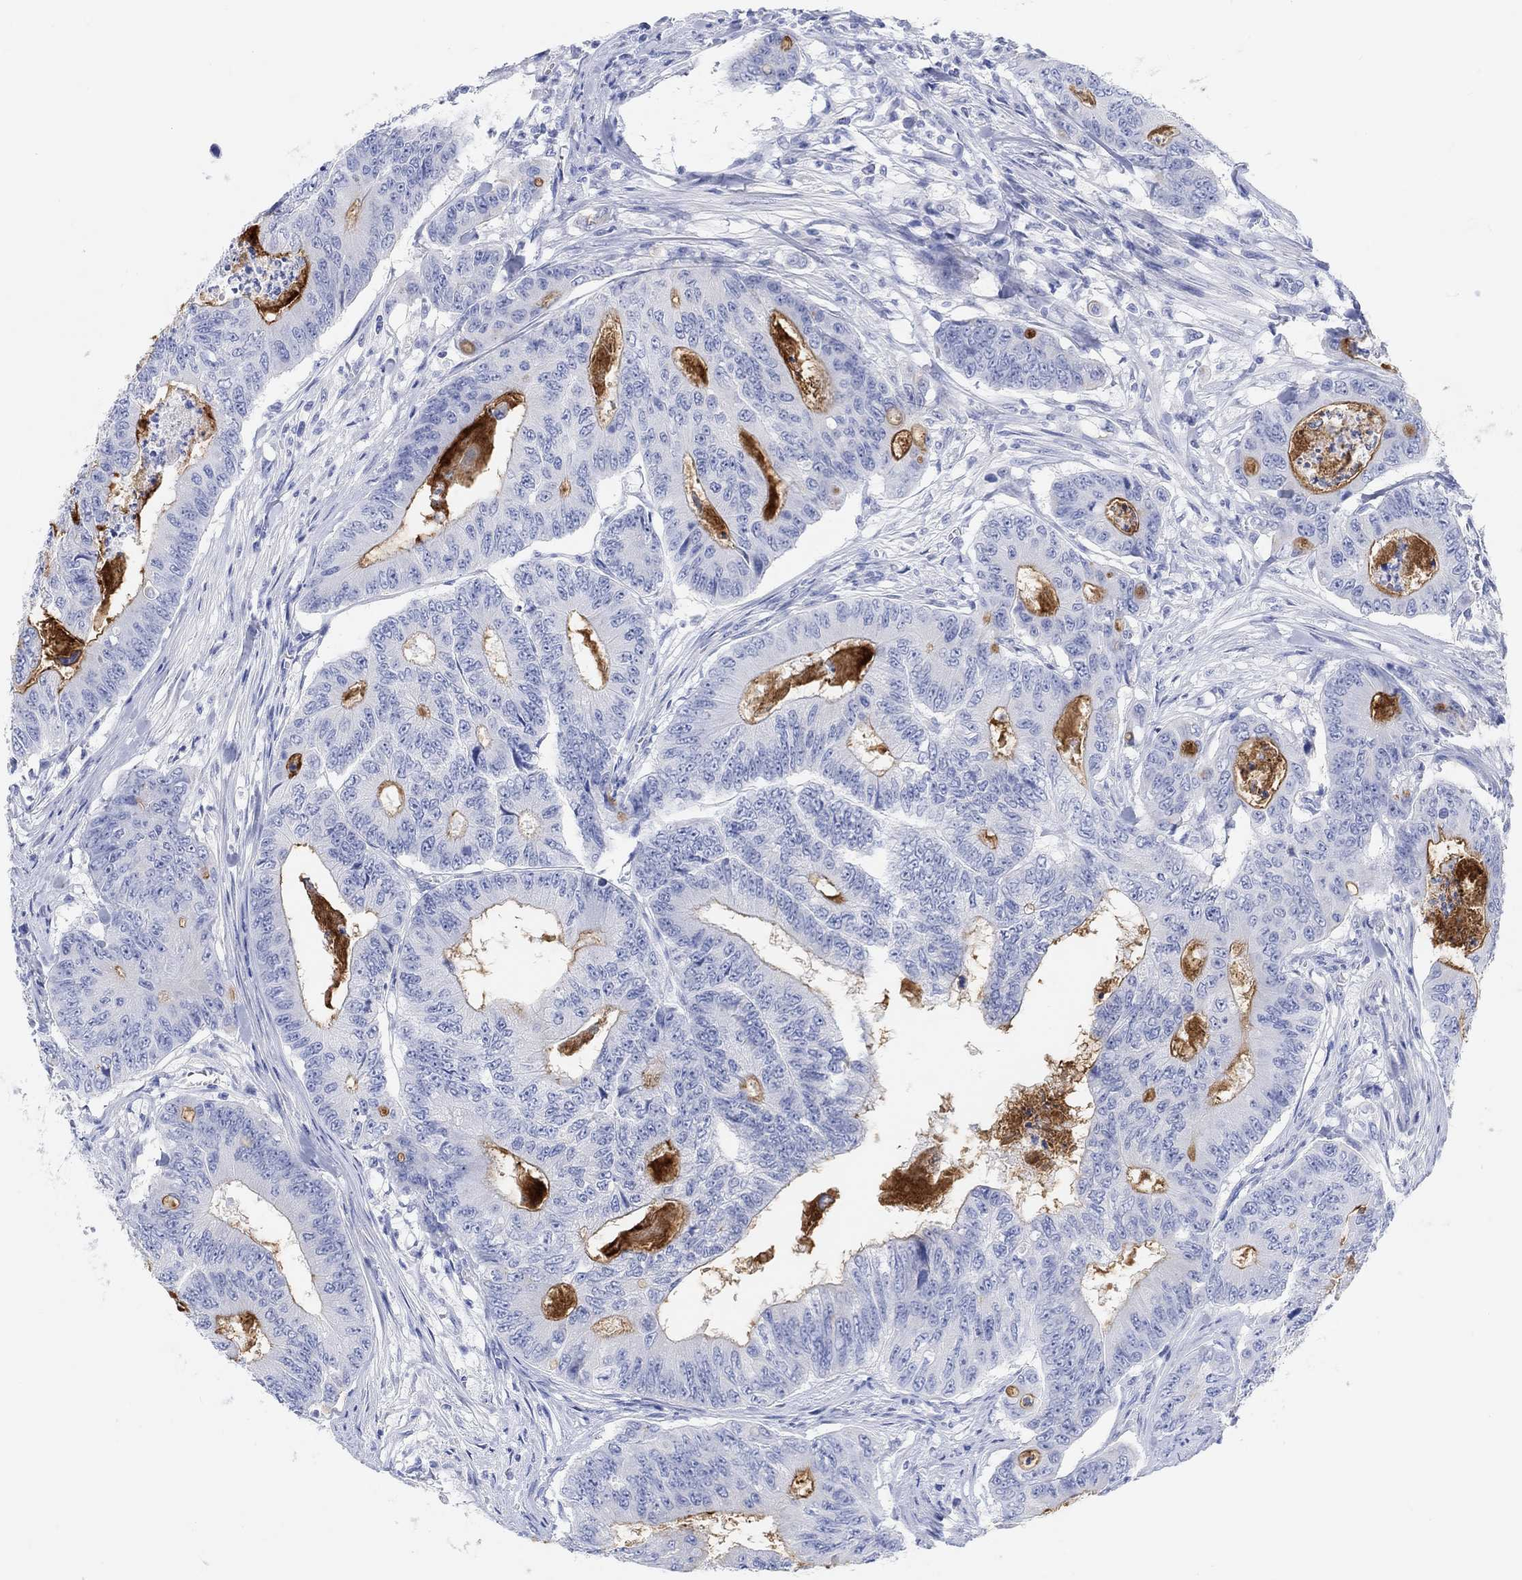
{"staining": {"intensity": "moderate", "quantity": "<25%", "location": "cytoplasmic/membranous"}, "tissue": "colorectal cancer", "cell_type": "Tumor cells", "image_type": "cancer", "snomed": [{"axis": "morphology", "description": "Adenocarcinoma, NOS"}, {"axis": "topography", "description": "Colon"}], "caption": "Moderate cytoplasmic/membranous expression is present in approximately <25% of tumor cells in colorectal cancer (adenocarcinoma).", "gene": "XIRP2", "patient": {"sex": "female", "age": 48}}